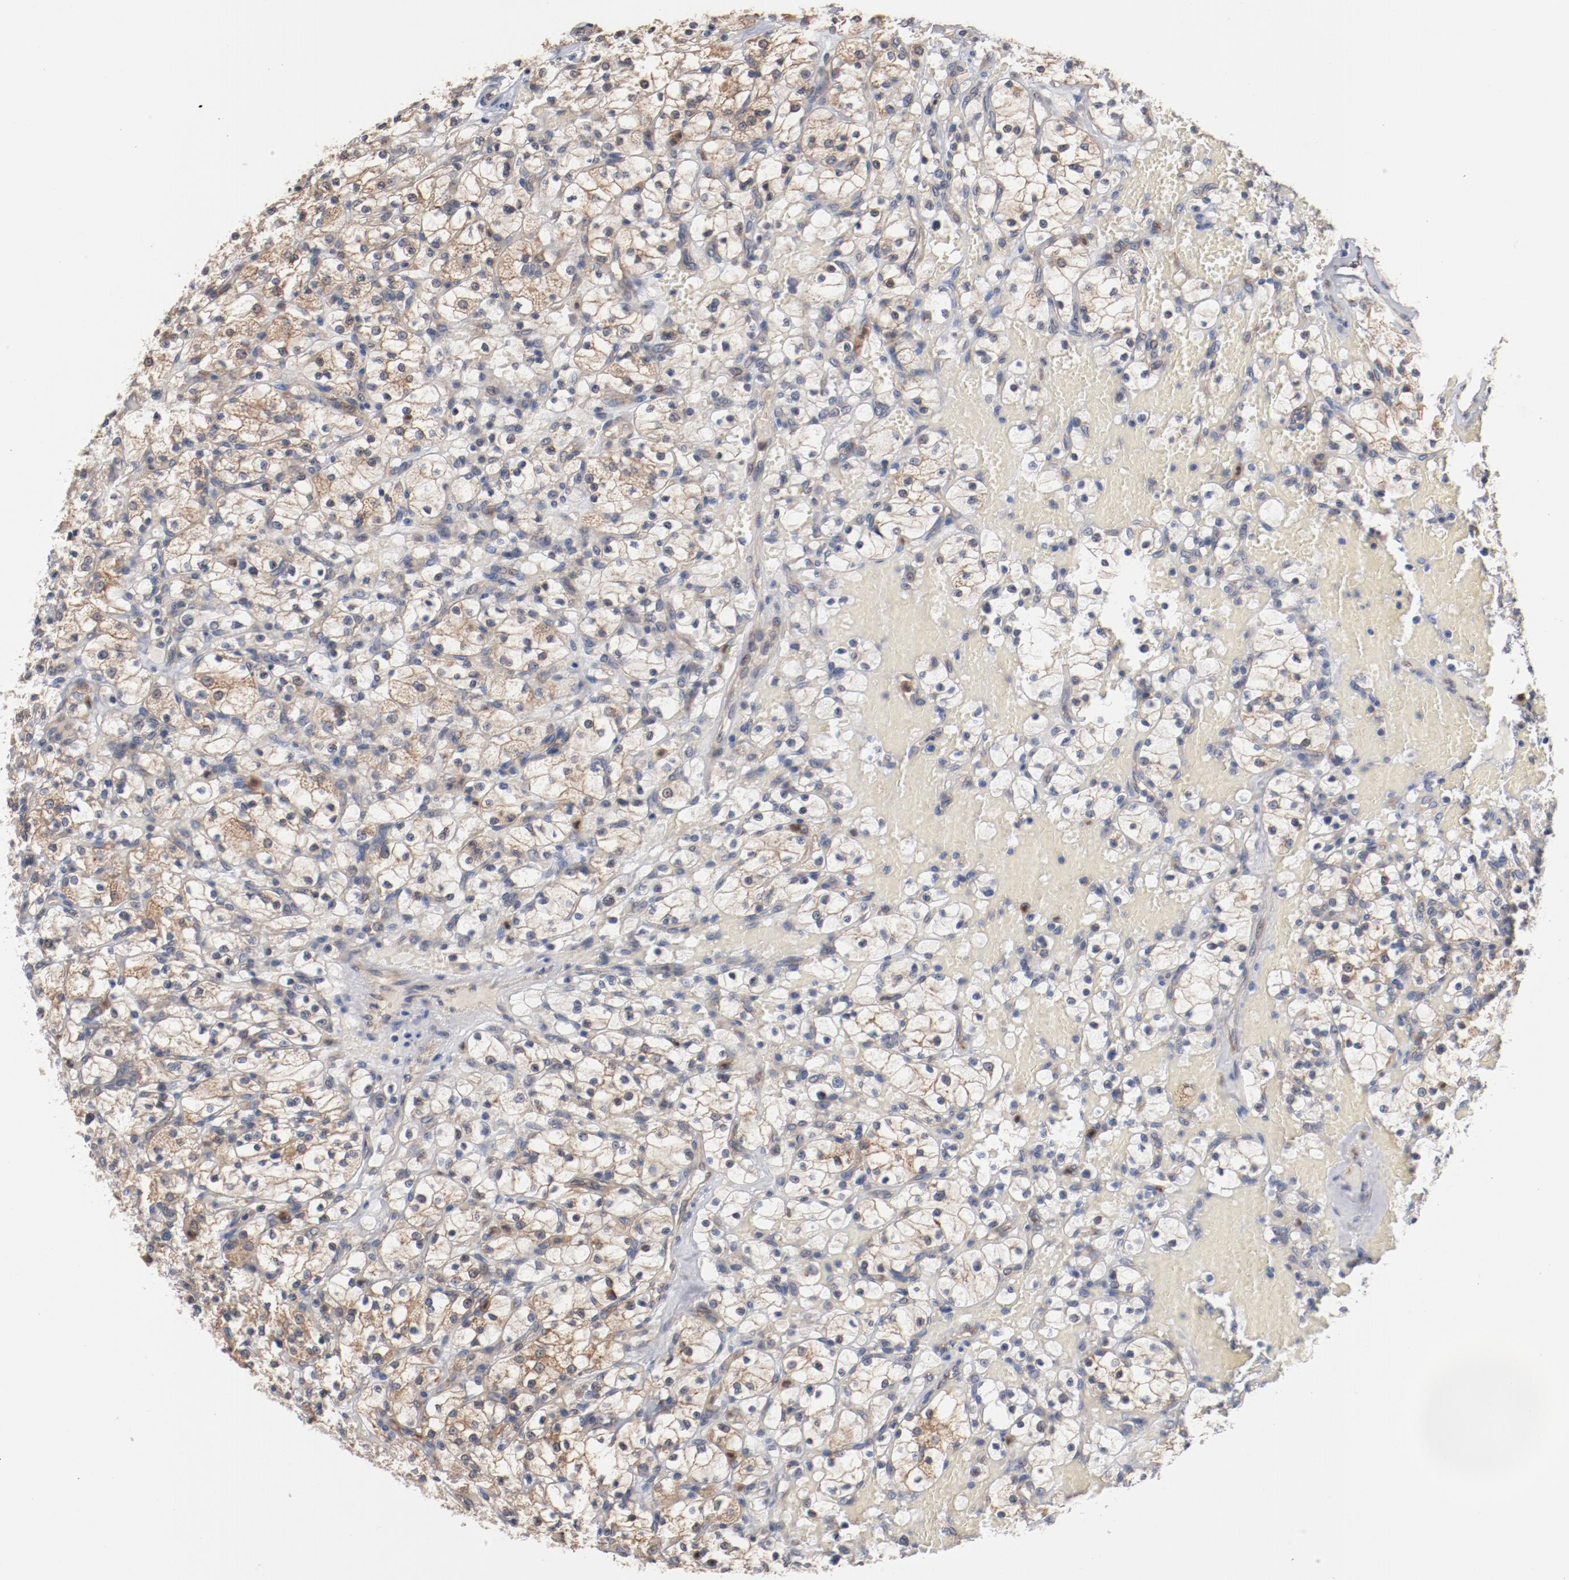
{"staining": {"intensity": "weak", "quantity": "25%-75%", "location": "cytoplasmic/membranous"}, "tissue": "renal cancer", "cell_type": "Tumor cells", "image_type": "cancer", "snomed": [{"axis": "morphology", "description": "Adenocarcinoma, NOS"}, {"axis": "topography", "description": "Kidney"}], "caption": "Weak cytoplasmic/membranous expression is appreciated in about 25%-75% of tumor cells in renal cancer (adenocarcinoma).", "gene": "RNASE11", "patient": {"sex": "female", "age": 83}}